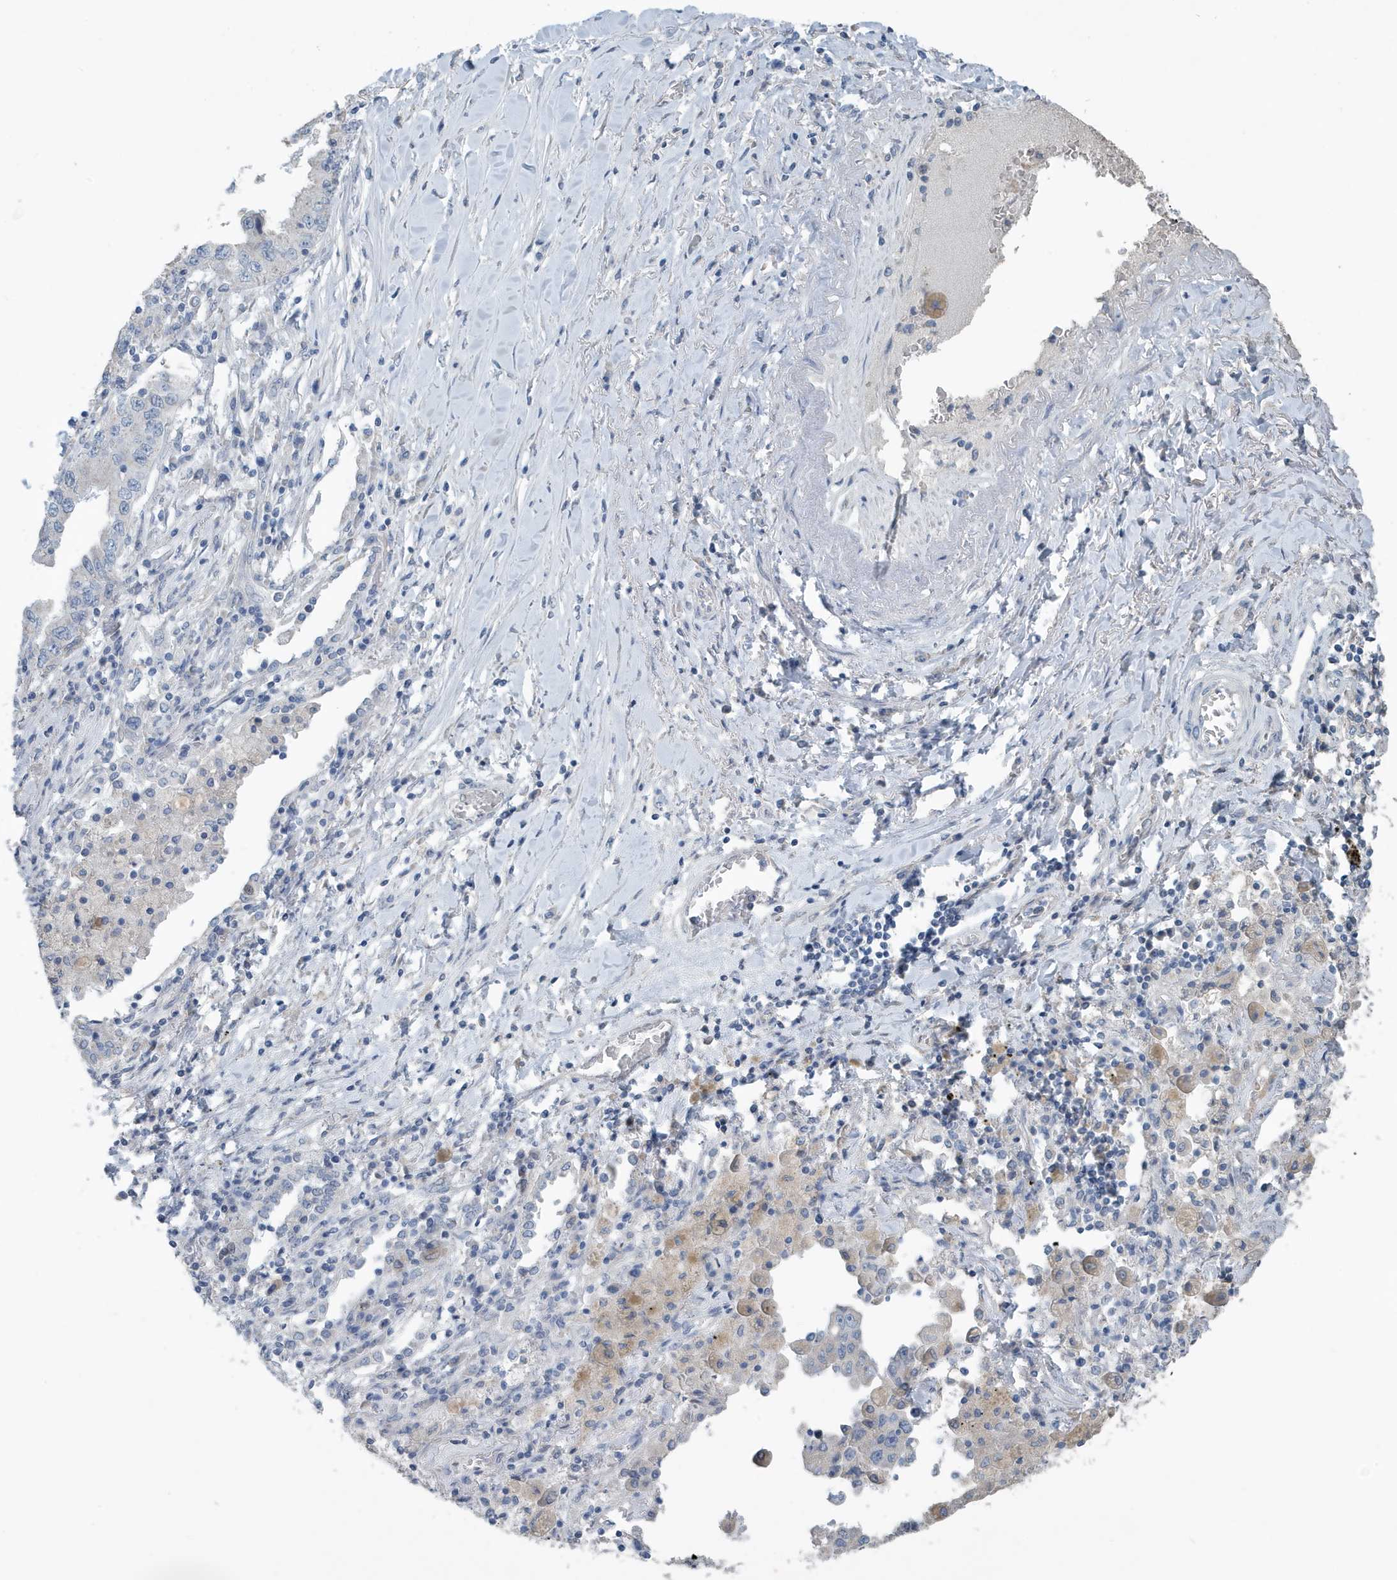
{"staining": {"intensity": "negative", "quantity": "none", "location": "none"}, "tissue": "lung cancer", "cell_type": "Tumor cells", "image_type": "cancer", "snomed": [{"axis": "morphology", "description": "Adenocarcinoma, NOS"}, {"axis": "topography", "description": "Lung"}], "caption": "This image is of lung cancer (adenocarcinoma) stained with IHC to label a protein in brown with the nuclei are counter-stained blue. There is no staining in tumor cells.", "gene": "UGT2B4", "patient": {"sex": "female", "age": 51}}